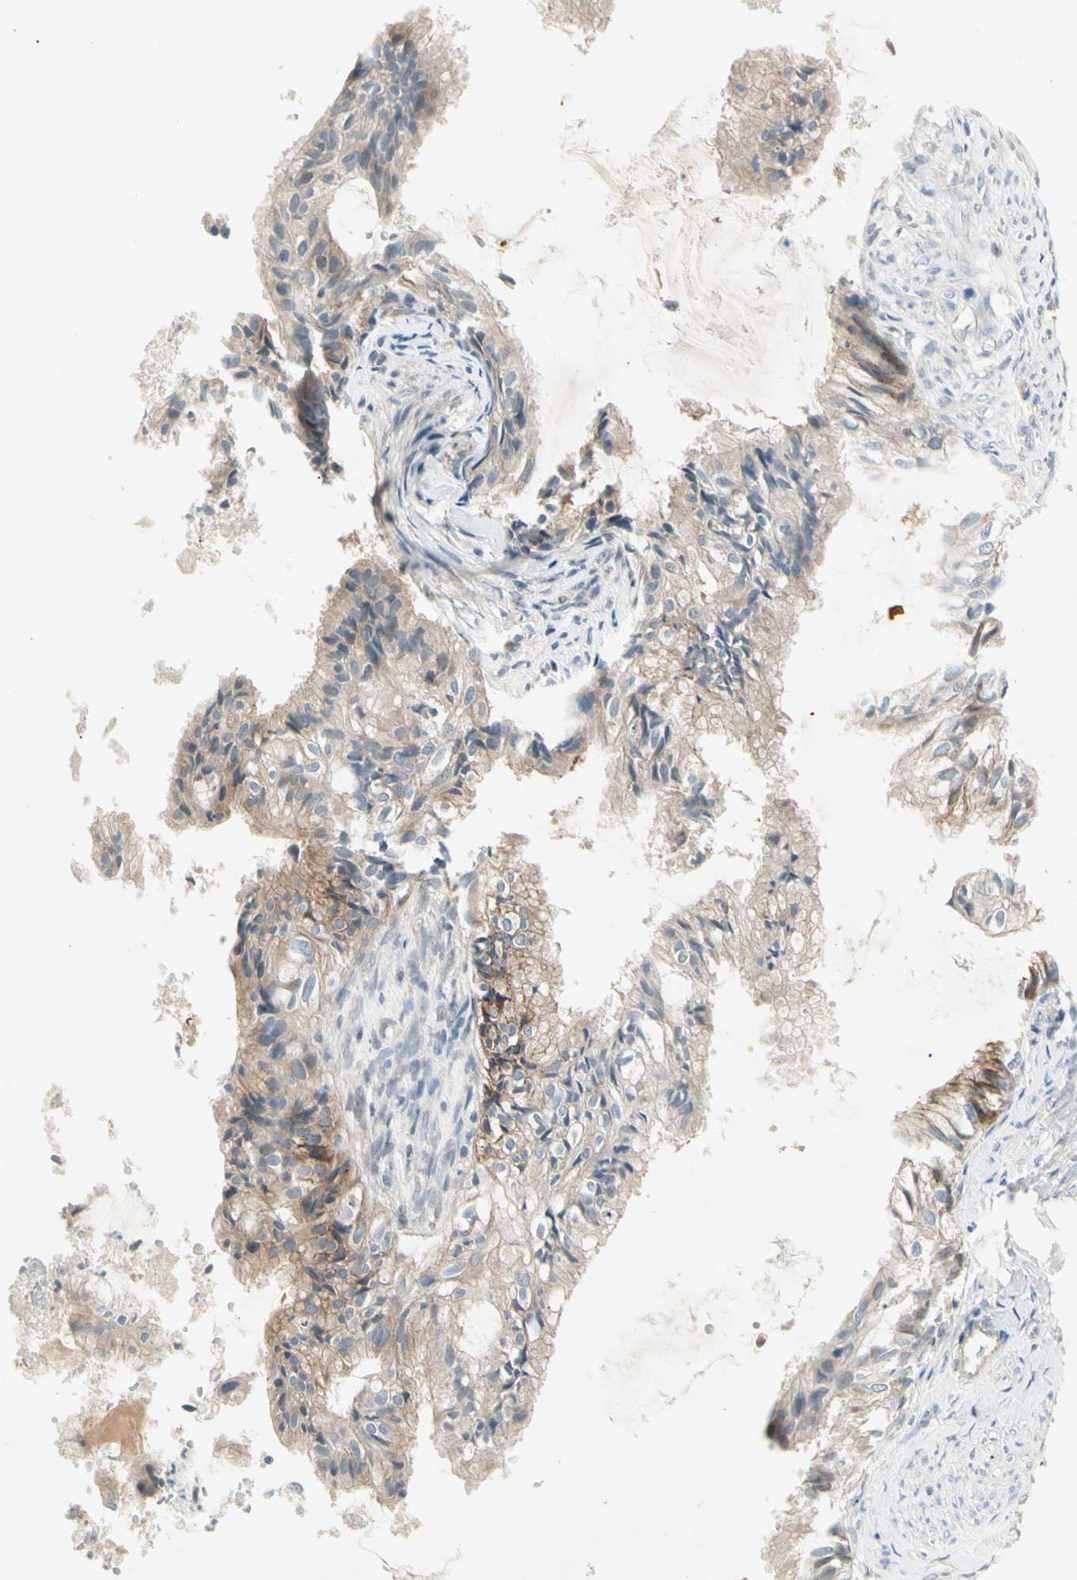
{"staining": {"intensity": "weak", "quantity": ">75%", "location": "cytoplasmic/membranous"}, "tissue": "cervical cancer", "cell_type": "Tumor cells", "image_type": "cancer", "snomed": [{"axis": "morphology", "description": "Normal tissue, NOS"}, {"axis": "morphology", "description": "Adenocarcinoma, NOS"}, {"axis": "topography", "description": "Cervix"}, {"axis": "topography", "description": "Endometrium"}], "caption": "Immunohistochemistry (IHC) of human cervical adenocarcinoma reveals low levels of weak cytoplasmic/membranous expression in approximately >75% of tumor cells. Ihc stains the protein in brown and the nuclei are stained blue.", "gene": "IL1R1", "patient": {"sex": "female", "age": 86}}